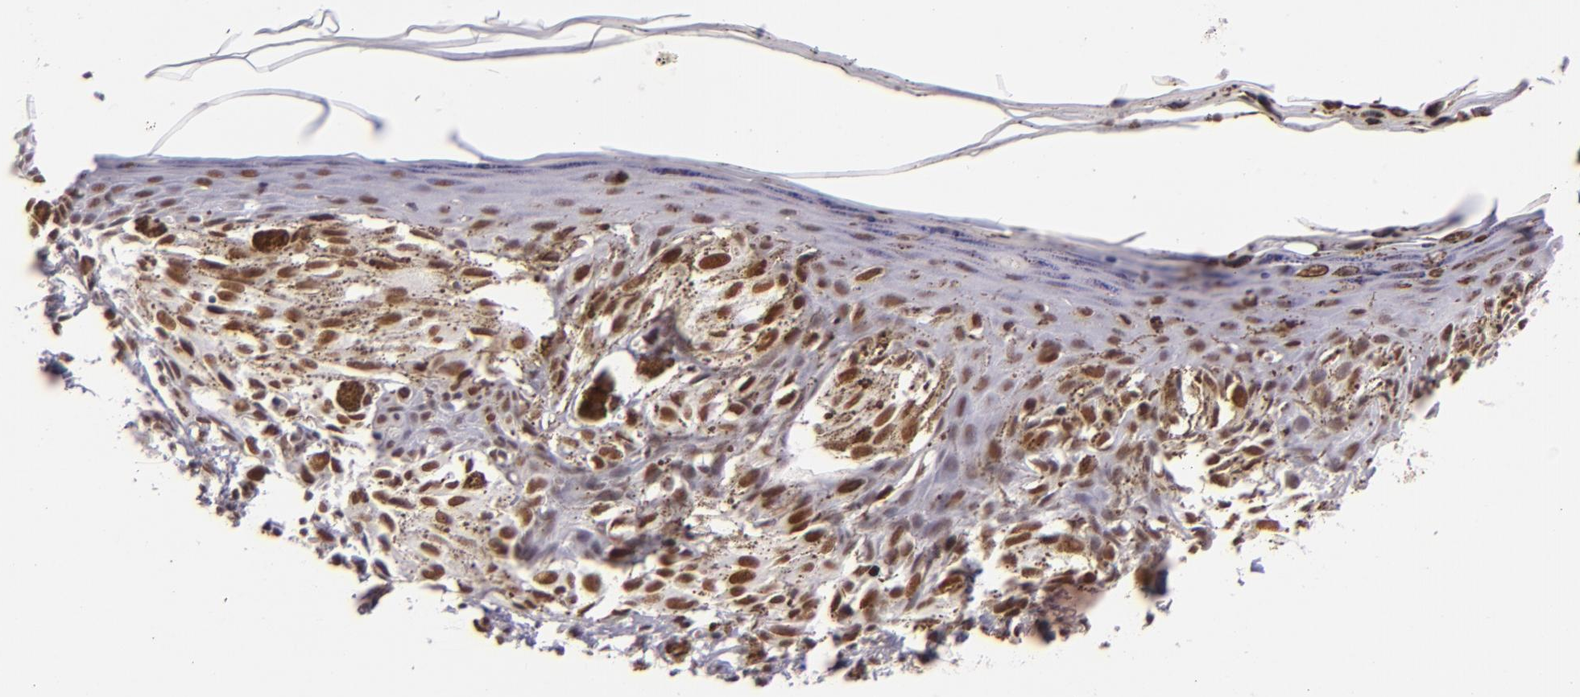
{"staining": {"intensity": "moderate", "quantity": ">75%", "location": "nuclear"}, "tissue": "melanoma", "cell_type": "Tumor cells", "image_type": "cancer", "snomed": [{"axis": "morphology", "description": "Malignant melanoma, NOS"}, {"axis": "topography", "description": "Skin"}], "caption": "Melanoma stained for a protein reveals moderate nuclear positivity in tumor cells. The protein of interest is shown in brown color, while the nuclei are stained blue.", "gene": "BRD8", "patient": {"sex": "female", "age": 72}}